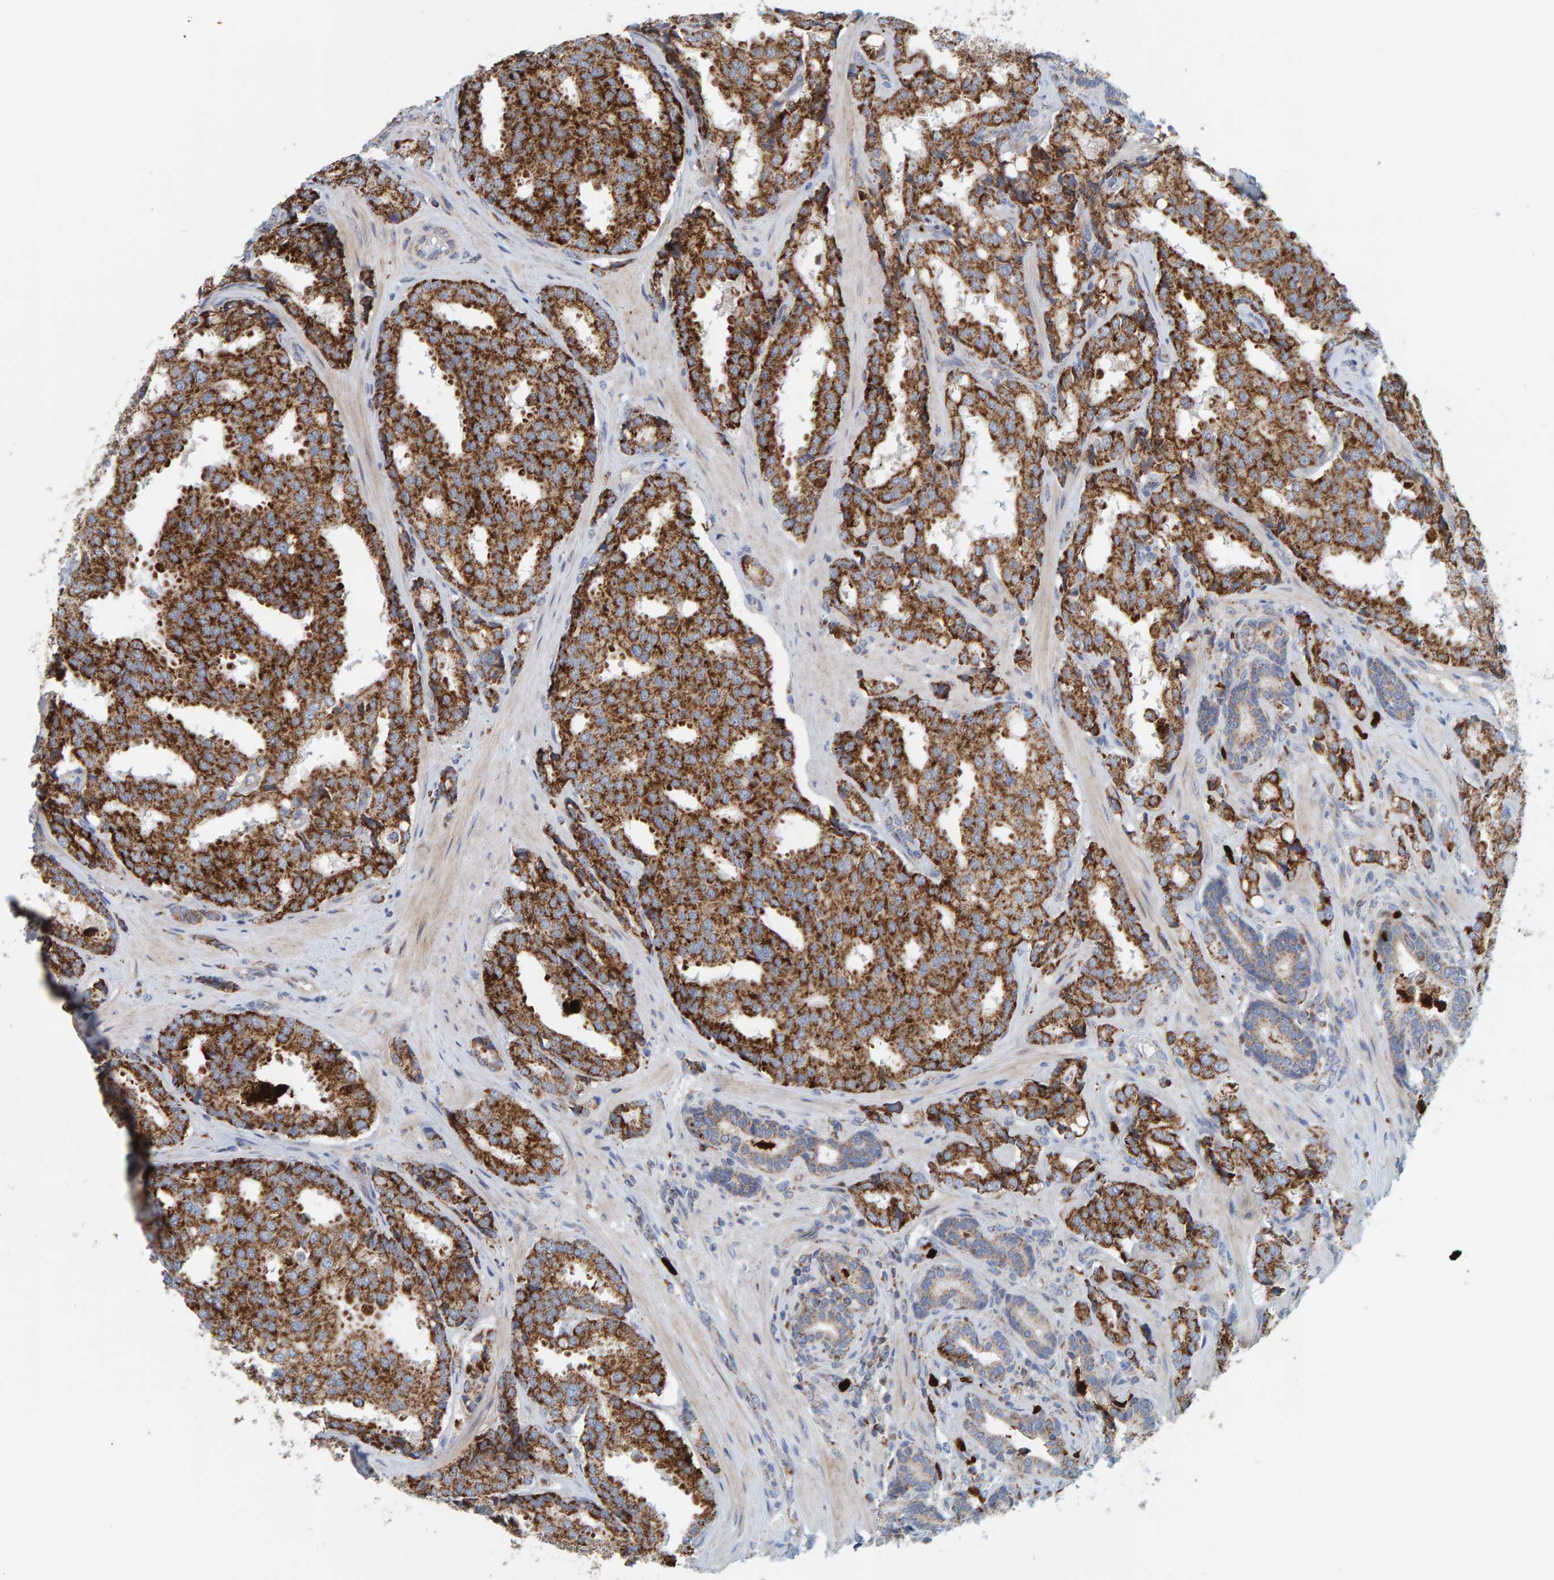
{"staining": {"intensity": "strong", "quantity": ">75%", "location": "cytoplasmic/membranous"}, "tissue": "prostate cancer", "cell_type": "Tumor cells", "image_type": "cancer", "snomed": [{"axis": "morphology", "description": "Adenocarcinoma, High grade"}, {"axis": "topography", "description": "Prostate"}], "caption": "Immunohistochemical staining of human prostate cancer shows high levels of strong cytoplasmic/membranous protein positivity in about >75% of tumor cells.", "gene": "B9D1", "patient": {"sex": "male", "age": 50}}